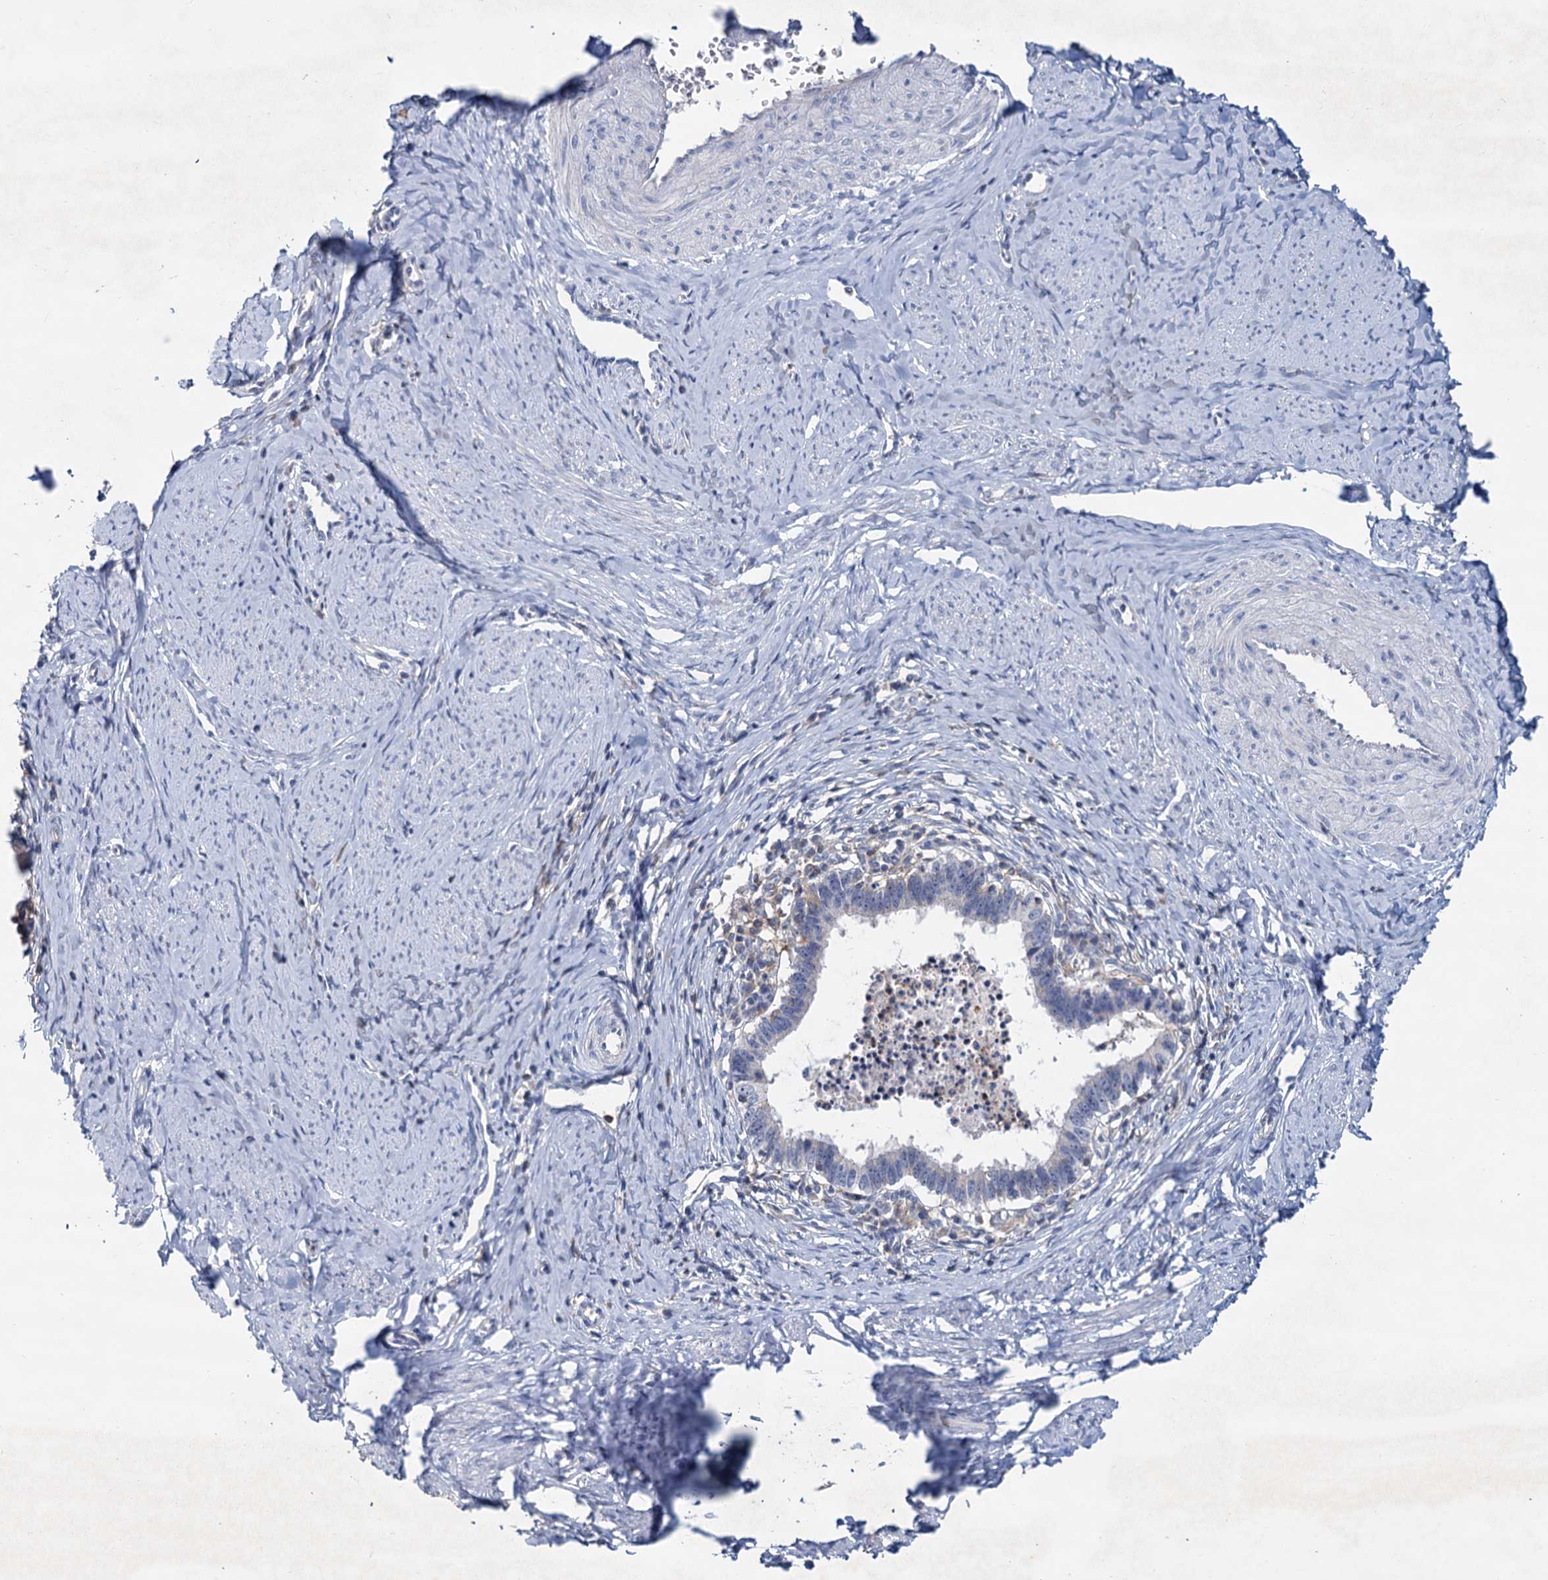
{"staining": {"intensity": "negative", "quantity": "none", "location": "none"}, "tissue": "cervical cancer", "cell_type": "Tumor cells", "image_type": "cancer", "snomed": [{"axis": "morphology", "description": "Adenocarcinoma, NOS"}, {"axis": "topography", "description": "Cervix"}], "caption": "Tumor cells are negative for protein expression in human cervical cancer (adenocarcinoma). (DAB immunohistochemistry, high magnification).", "gene": "LRCH4", "patient": {"sex": "female", "age": 36}}